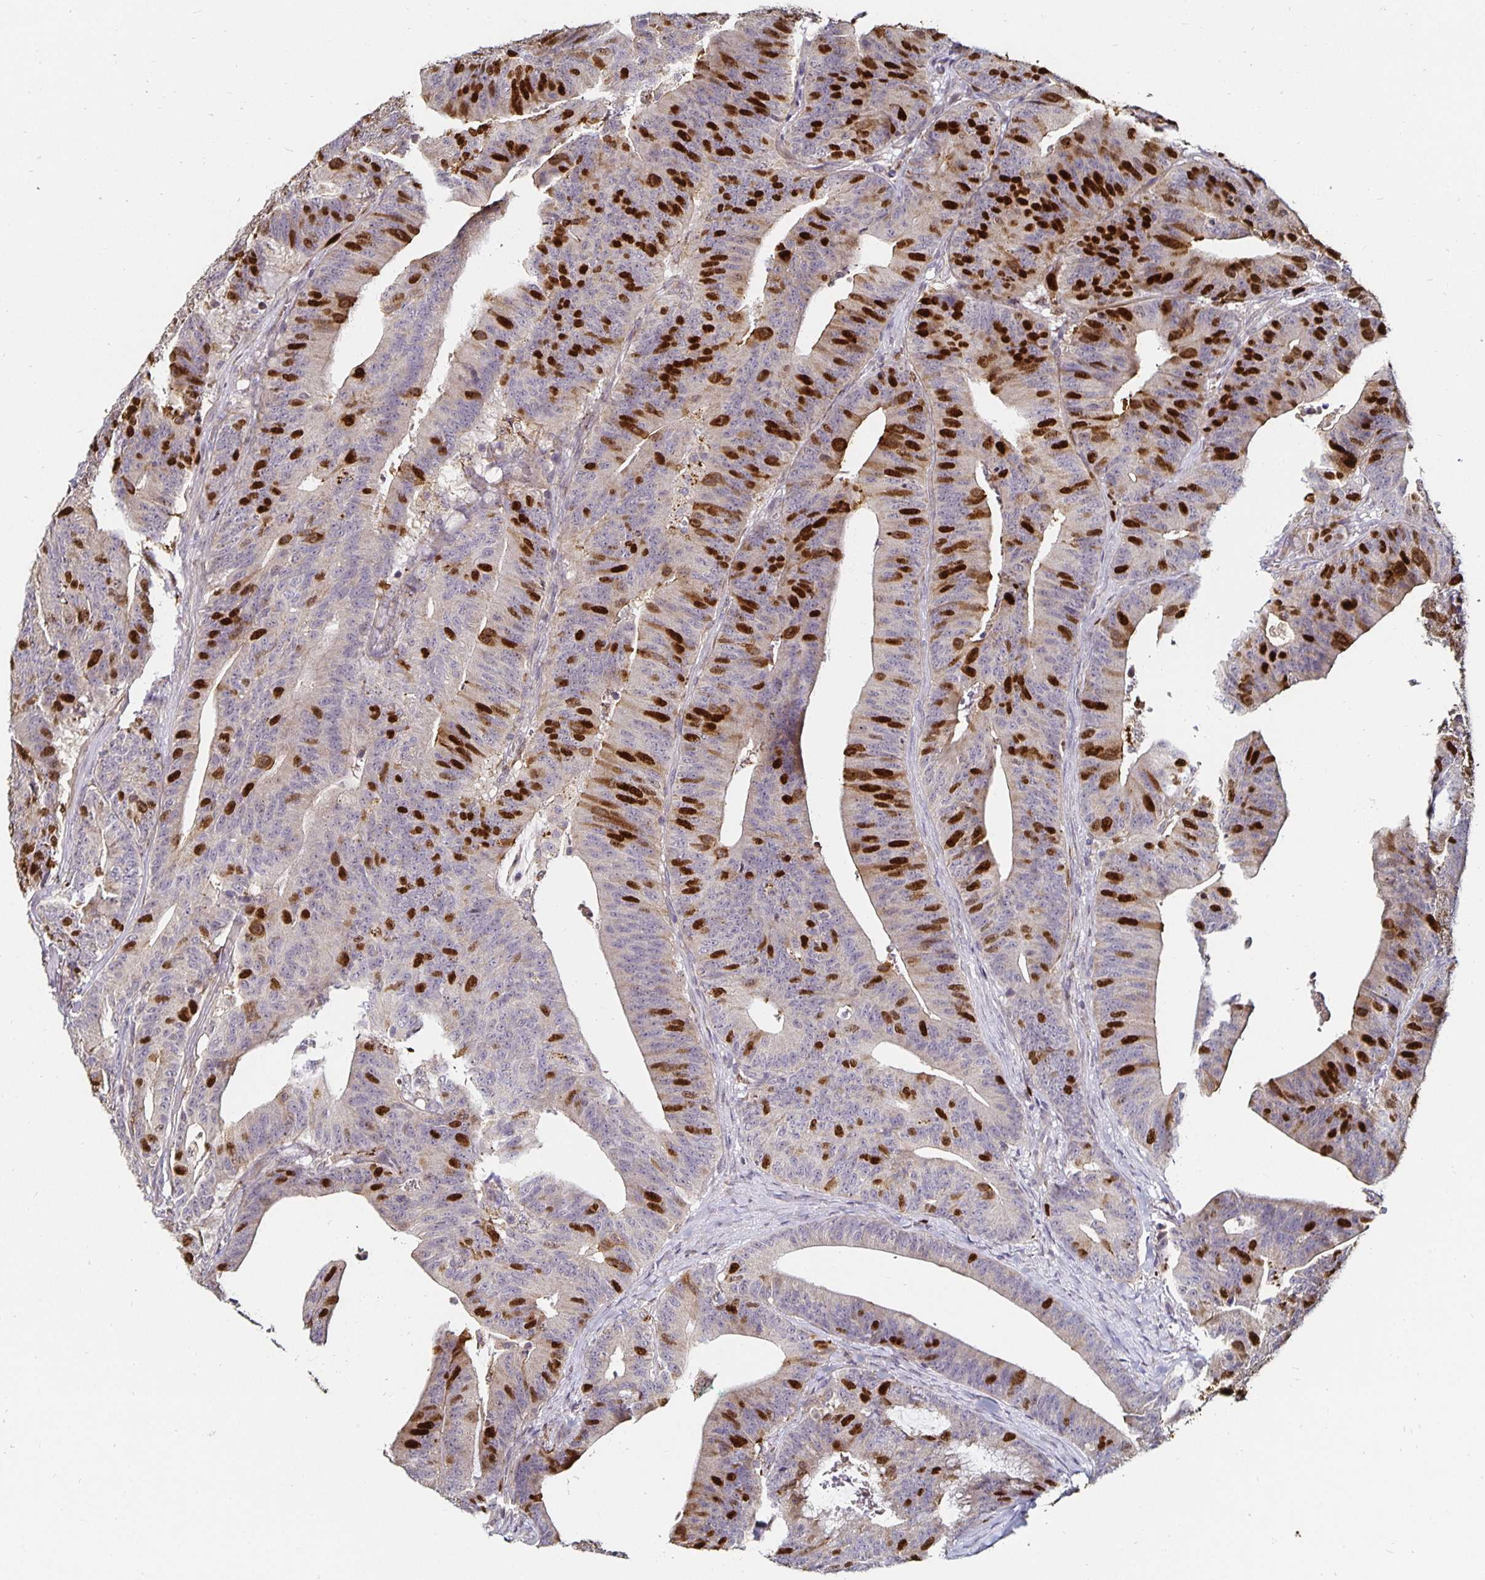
{"staining": {"intensity": "strong", "quantity": "25%-75%", "location": "nuclear"}, "tissue": "colorectal cancer", "cell_type": "Tumor cells", "image_type": "cancer", "snomed": [{"axis": "morphology", "description": "Adenocarcinoma, NOS"}, {"axis": "topography", "description": "Colon"}], "caption": "A high amount of strong nuclear expression is identified in about 25%-75% of tumor cells in adenocarcinoma (colorectal) tissue.", "gene": "ANLN", "patient": {"sex": "female", "age": 78}}